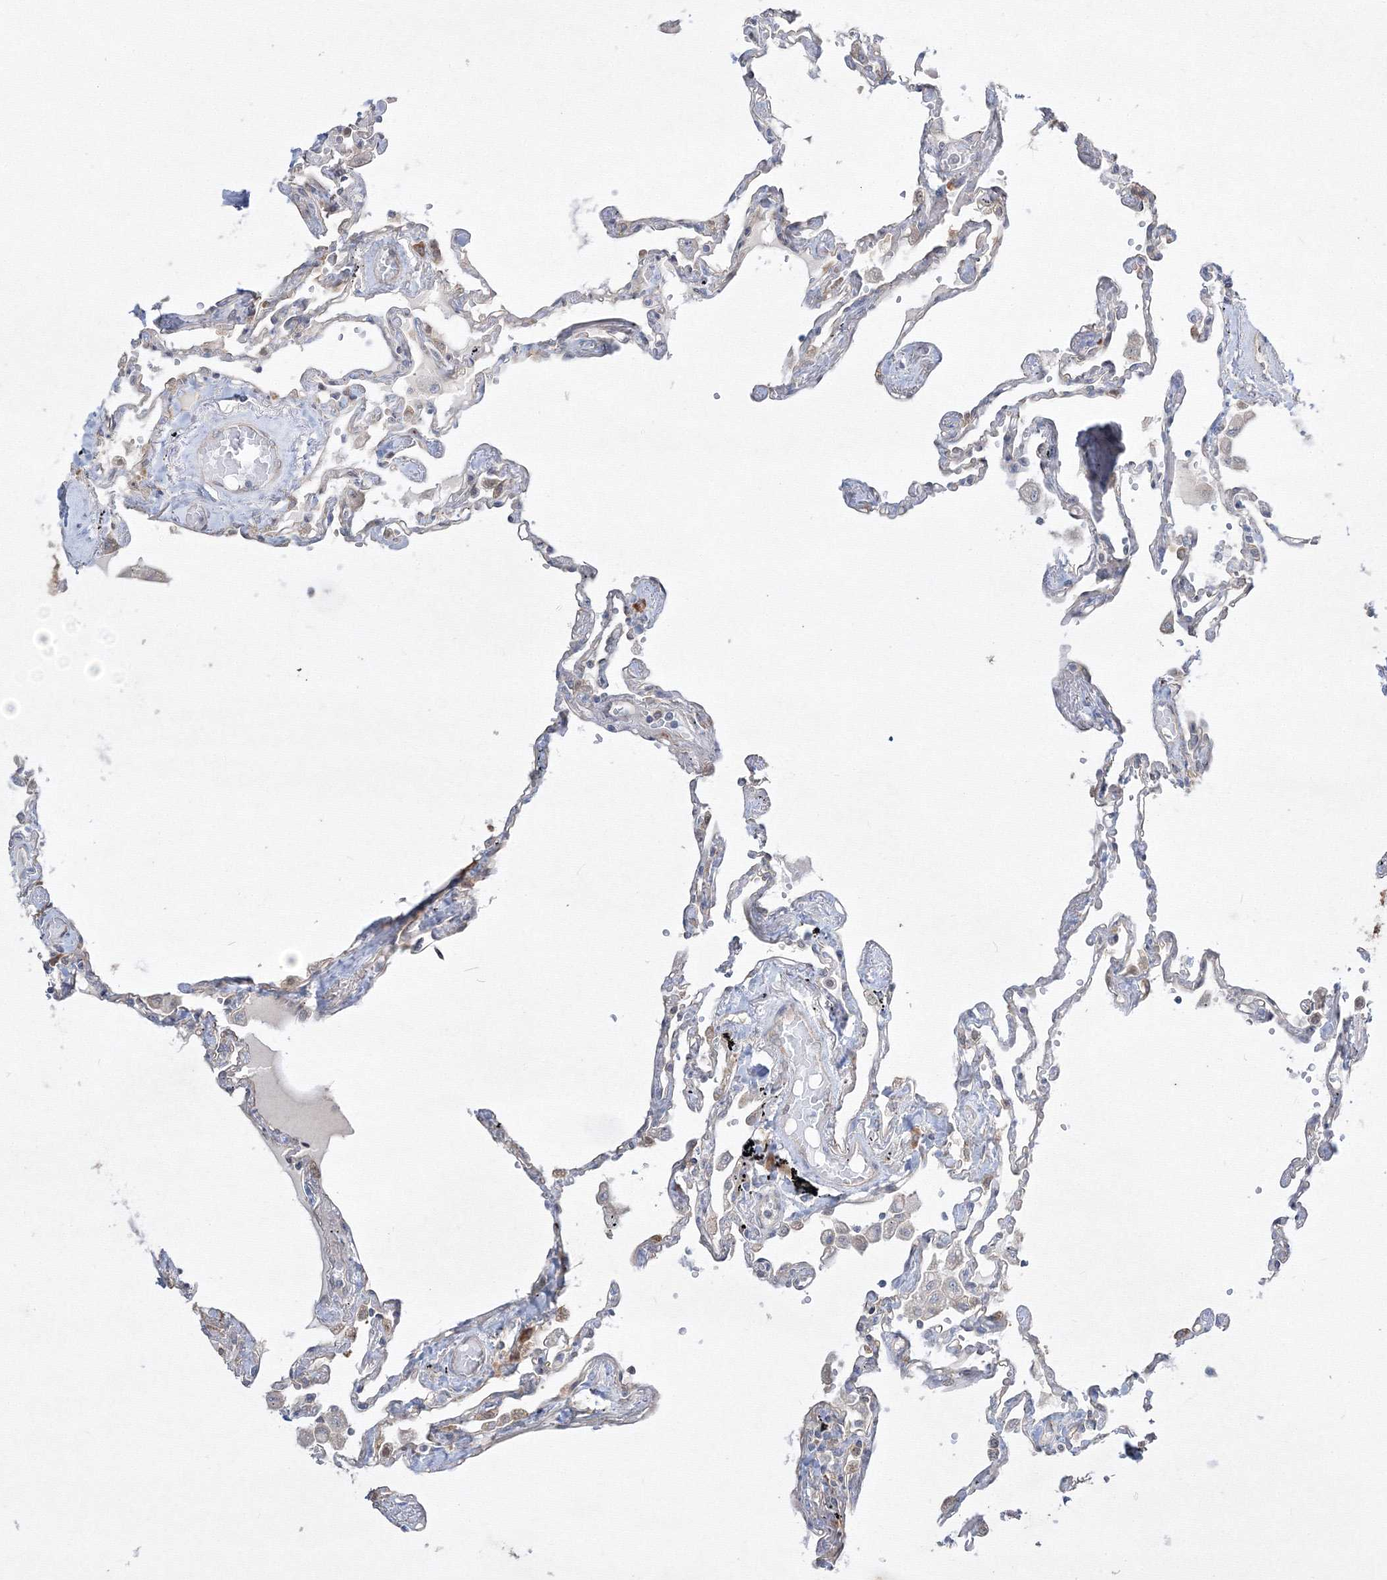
{"staining": {"intensity": "moderate", "quantity": "<25%", "location": "cytoplasmic/membranous"}, "tissue": "lung", "cell_type": "Alveolar cells", "image_type": "normal", "snomed": [{"axis": "morphology", "description": "Normal tissue, NOS"}, {"axis": "topography", "description": "Lung"}], "caption": "Lung stained with immunohistochemistry (IHC) shows moderate cytoplasmic/membranous expression in approximately <25% of alveolar cells. (DAB (3,3'-diaminobenzidine) = brown stain, brightfield microscopy at high magnification).", "gene": "FBXL8", "patient": {"sex": "female", "age": 67}}